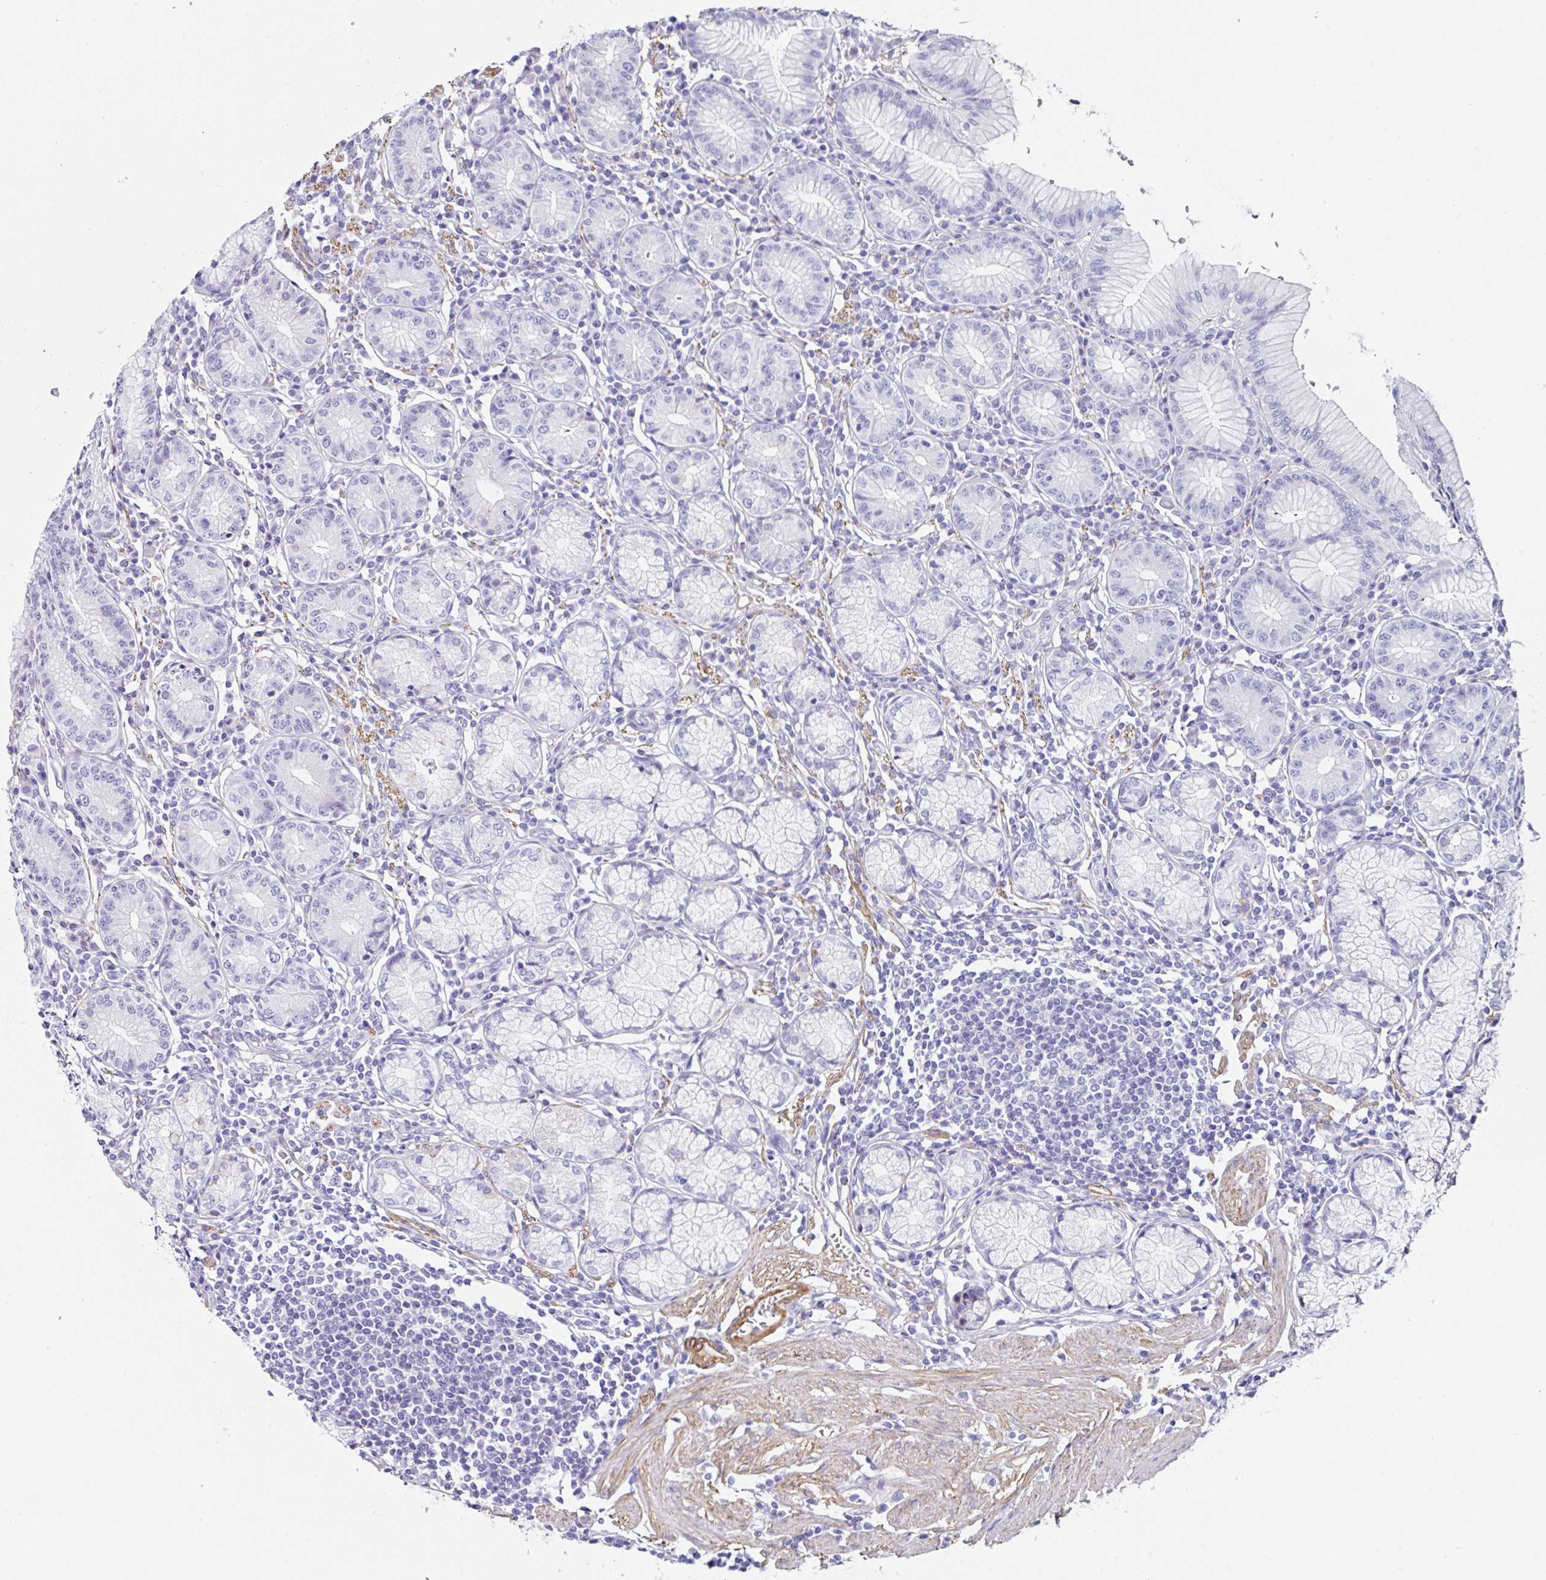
{"staining": {"intensity": "negative", "quantity": "none", "location": "none"}, "tissue": "stomach", "cell_type": "Glandular cells", "image_type": "normal", "snomed": [{"axis": "morphology", "description": "Normal tissue, NOS"}, {"axis": "topography", "description": "Stomach"}], "caption": "A photomicrograph of stomach stained for a protein exhibits no brown staining in glandular cells.", "gene": "PPFIA4", "patient": {"sex": "male", "age": 55}}